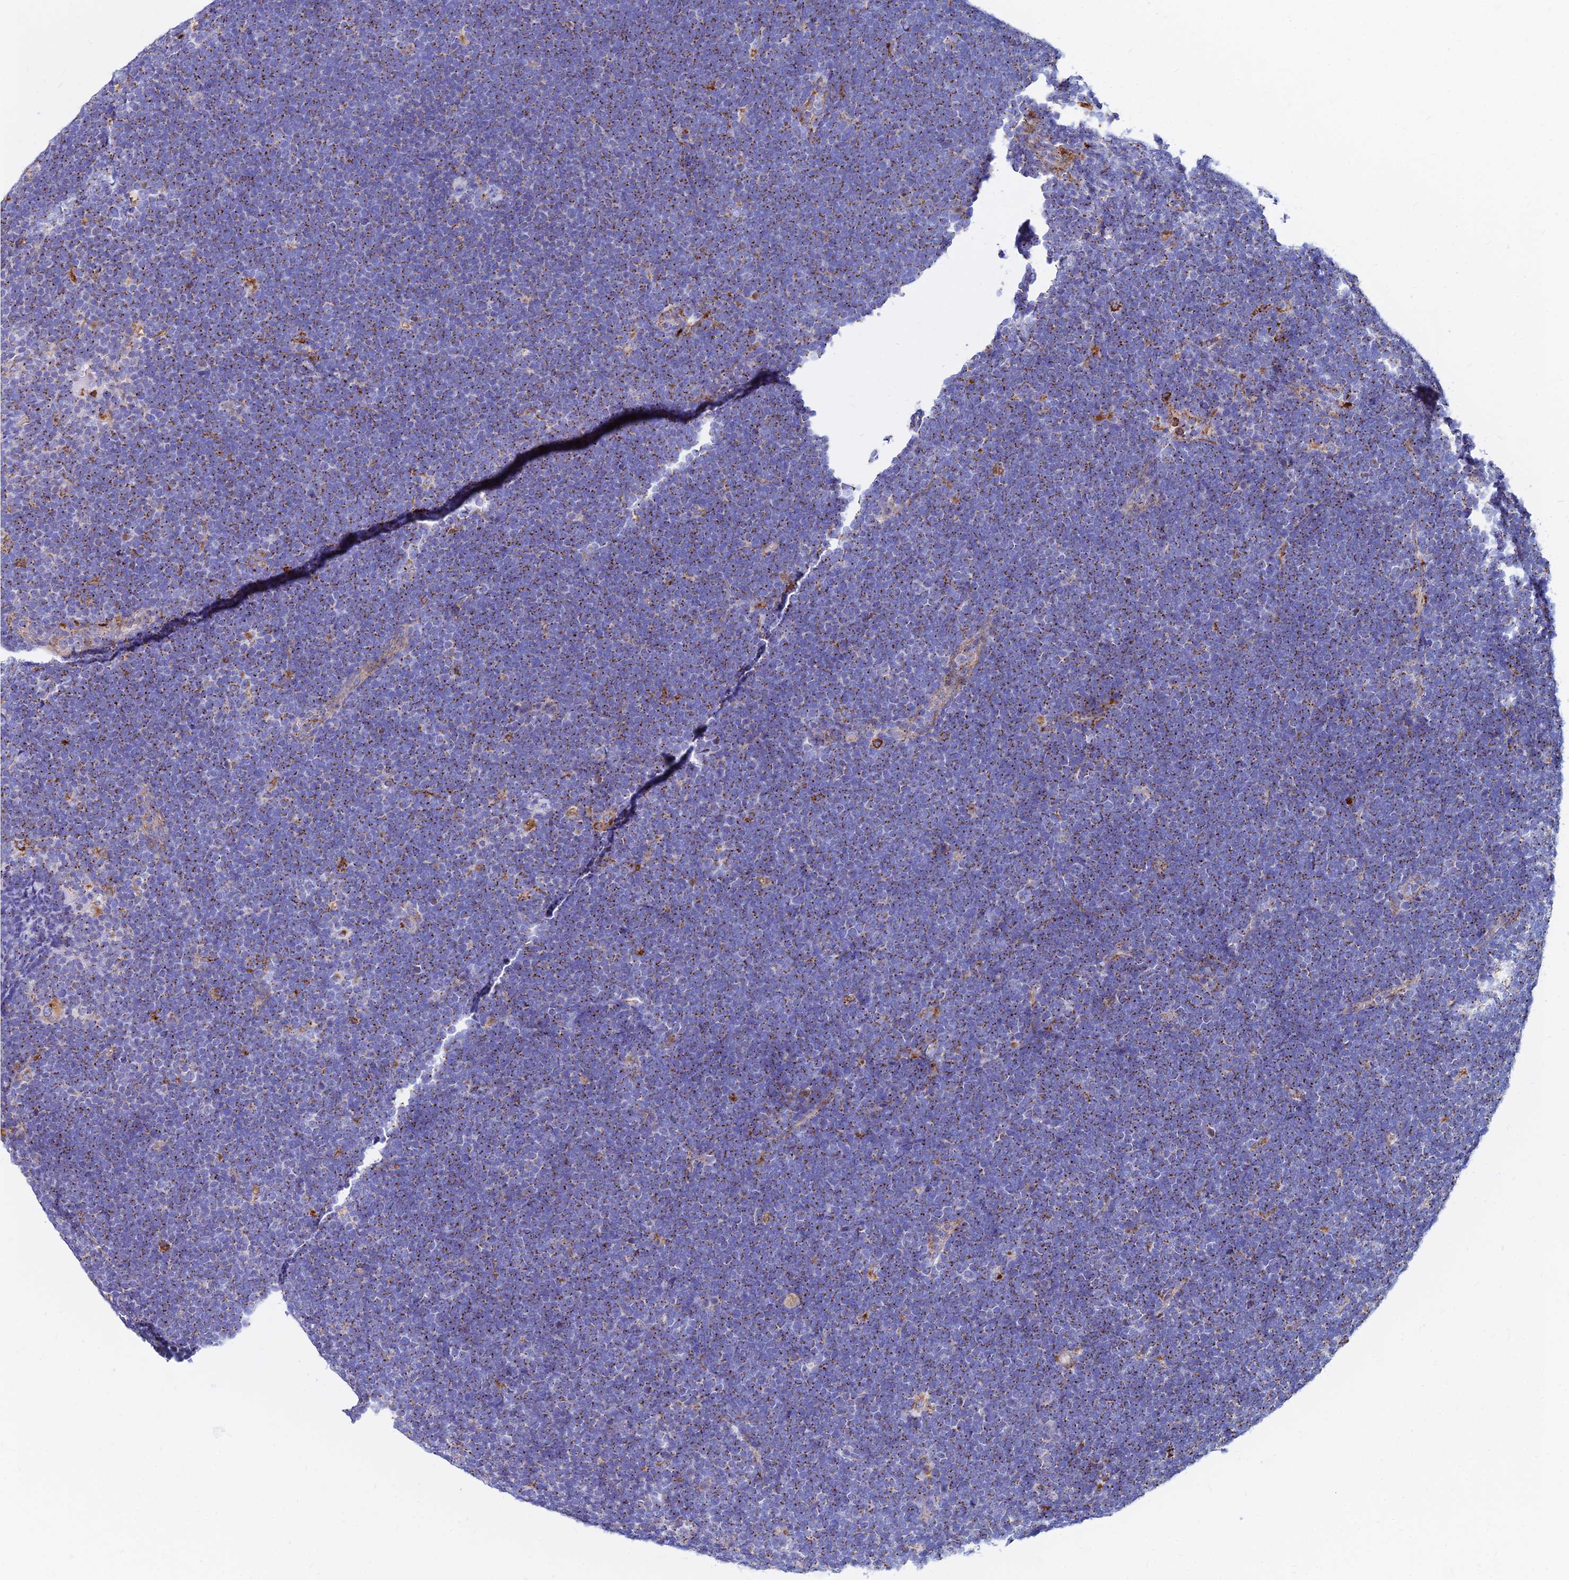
{"staining": {"intensity": "negative", "quantity": "none", "location": "none"}, "tissue": "lymphoma", "cell_type": "Tumor cells", "image_type": "cancer", "snomed": [{"axis": "morphology", "description": "Malignant lymphoma, non-Hodgkin's type, High grade"}, {"axis": "topography", "description": "Lymph node"}], "caption": "Tumor cells show no significant protein staining in lymphoma.", "gene": "SPNS1", "patient": {"sex": "male", "age": 13}}